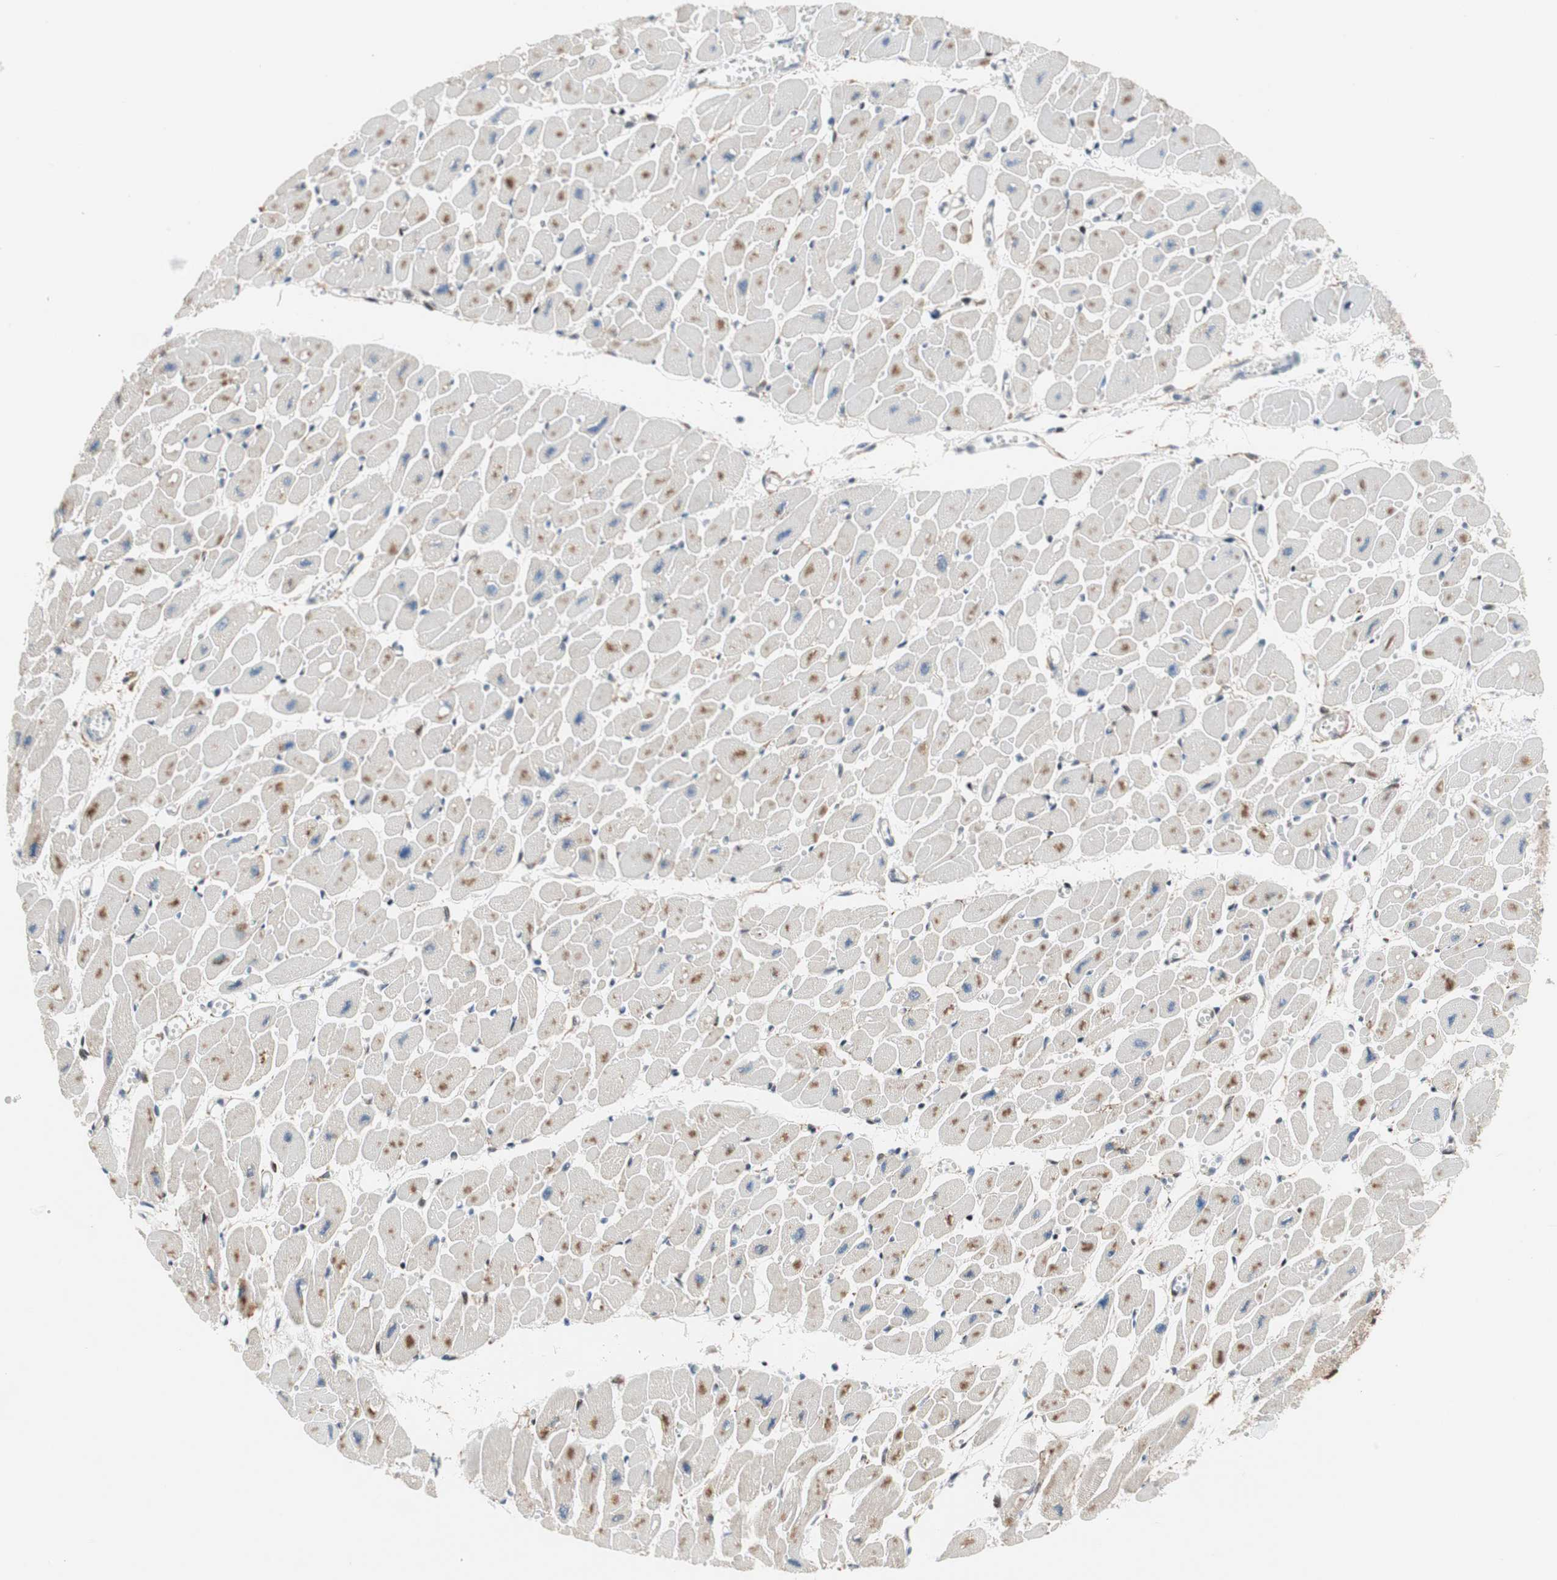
{"staining": {"intensity": "strong", "quantity": "25%-75%", "location": "nuclear"}, "tissue": "heart muscle", "cell_type": "Cardiomyocytes", "image_type": "normal", "snomed": [{"axis": "morphology", "description": "Normal tissue, NOS"}, {"axis": "topography", "description": "Heart"}], "caption": "Cardiomyocytes show high levels of strong nuclear expression in about 25%-75% of cells in benign human heart muscle.", "gene": "FBXO44", "patient": {"sex": "female", "age": 54}}